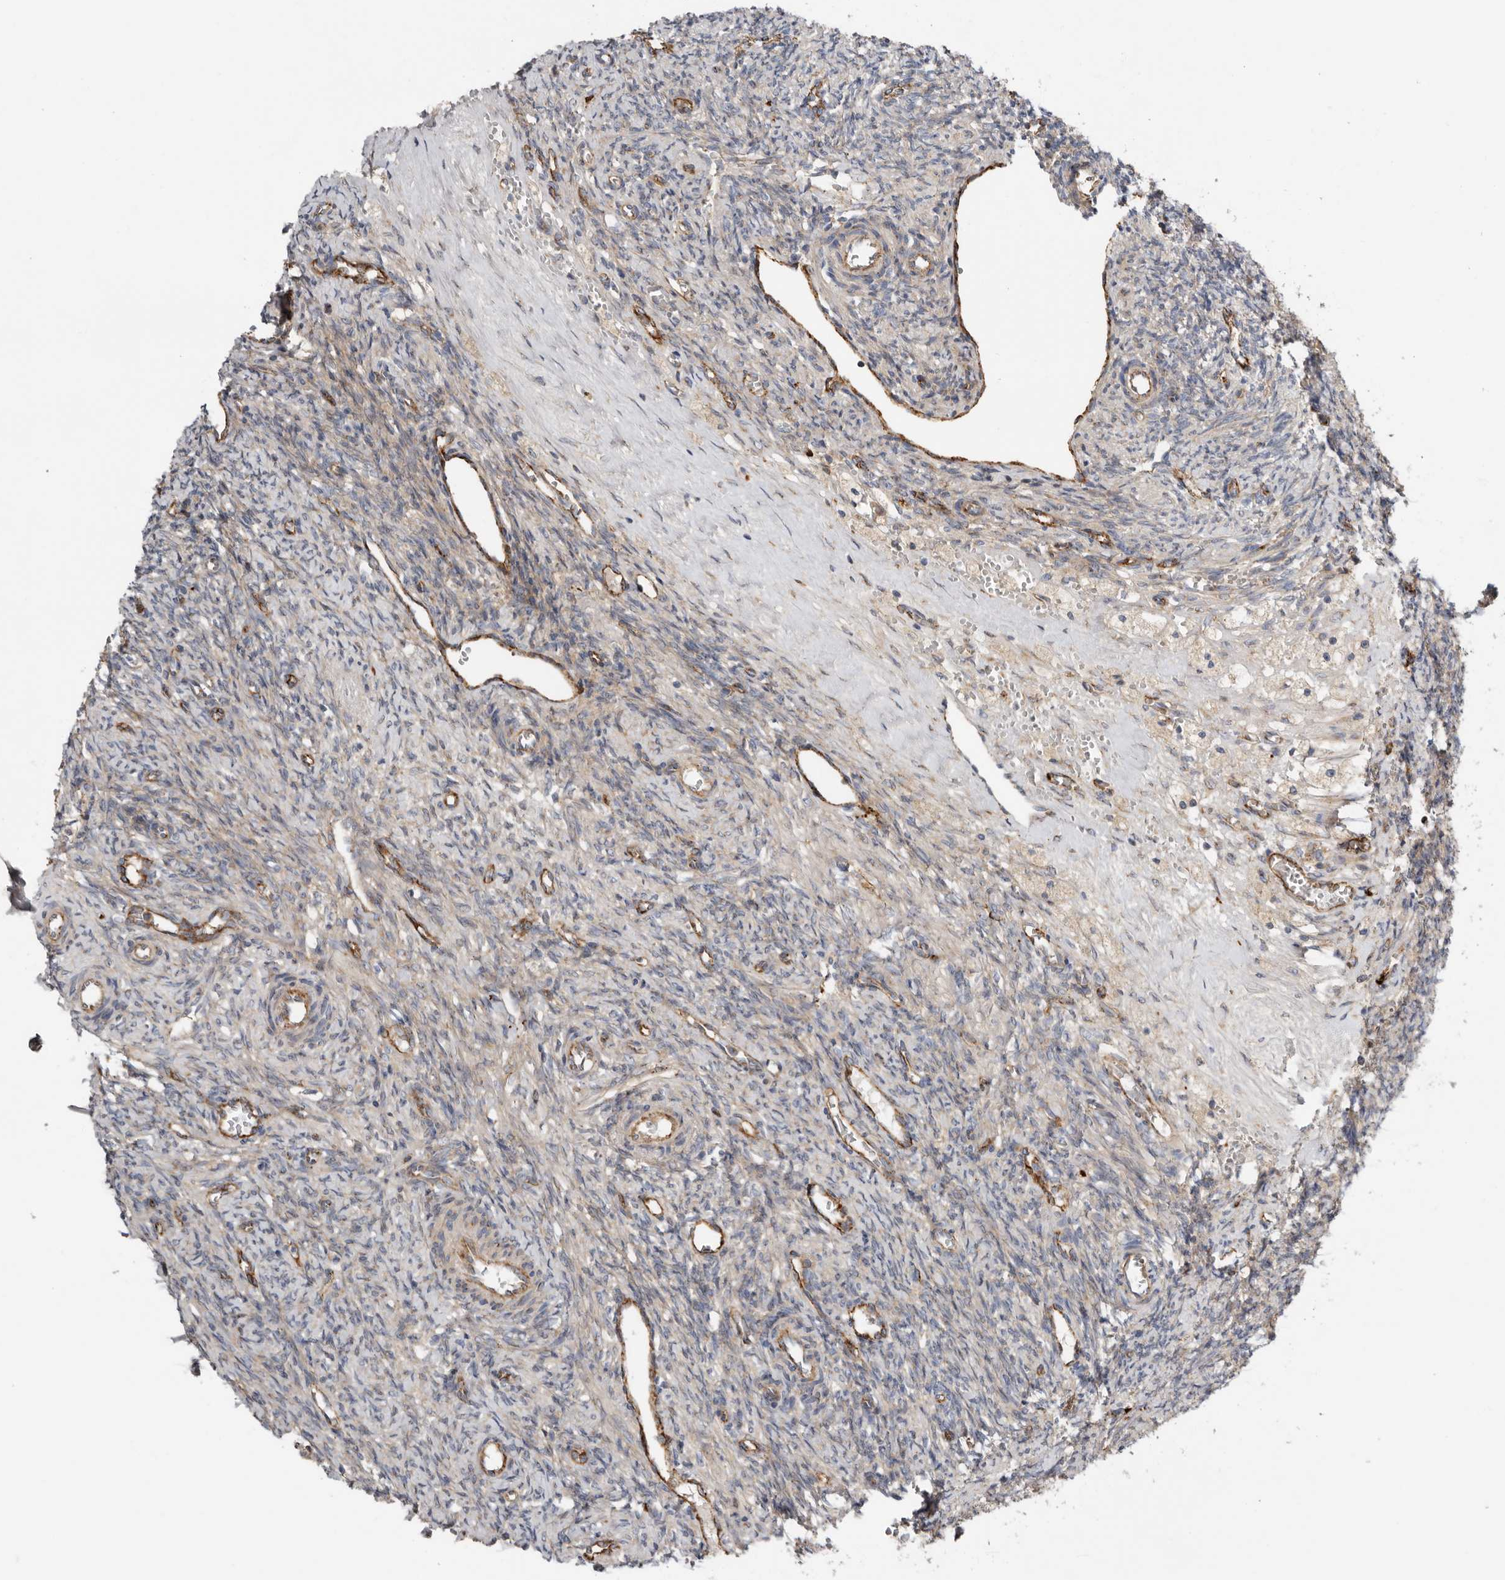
{"staining": {"intensity": "moderate", "quantity": ">75%", "location": "cytoplasmic/membranous"}, "tissue": "ovary", "cell_type": "Follicle cells", "image_type": "normal", "snomed": [{"axis": "morphology", "description": "Normal tissue, NOS"}, {"axis": "topography", "description": "Ovary"}], "caption": "DAB (3,3'-diaminobenzidine) immunohistochemical staining of benign ovary exhibits moderate cytoplasmic/membranous protein expression in about >75% of follicle cells.", "gene": "LUZP1", "patient": {"sex": "female", "age": 41}}